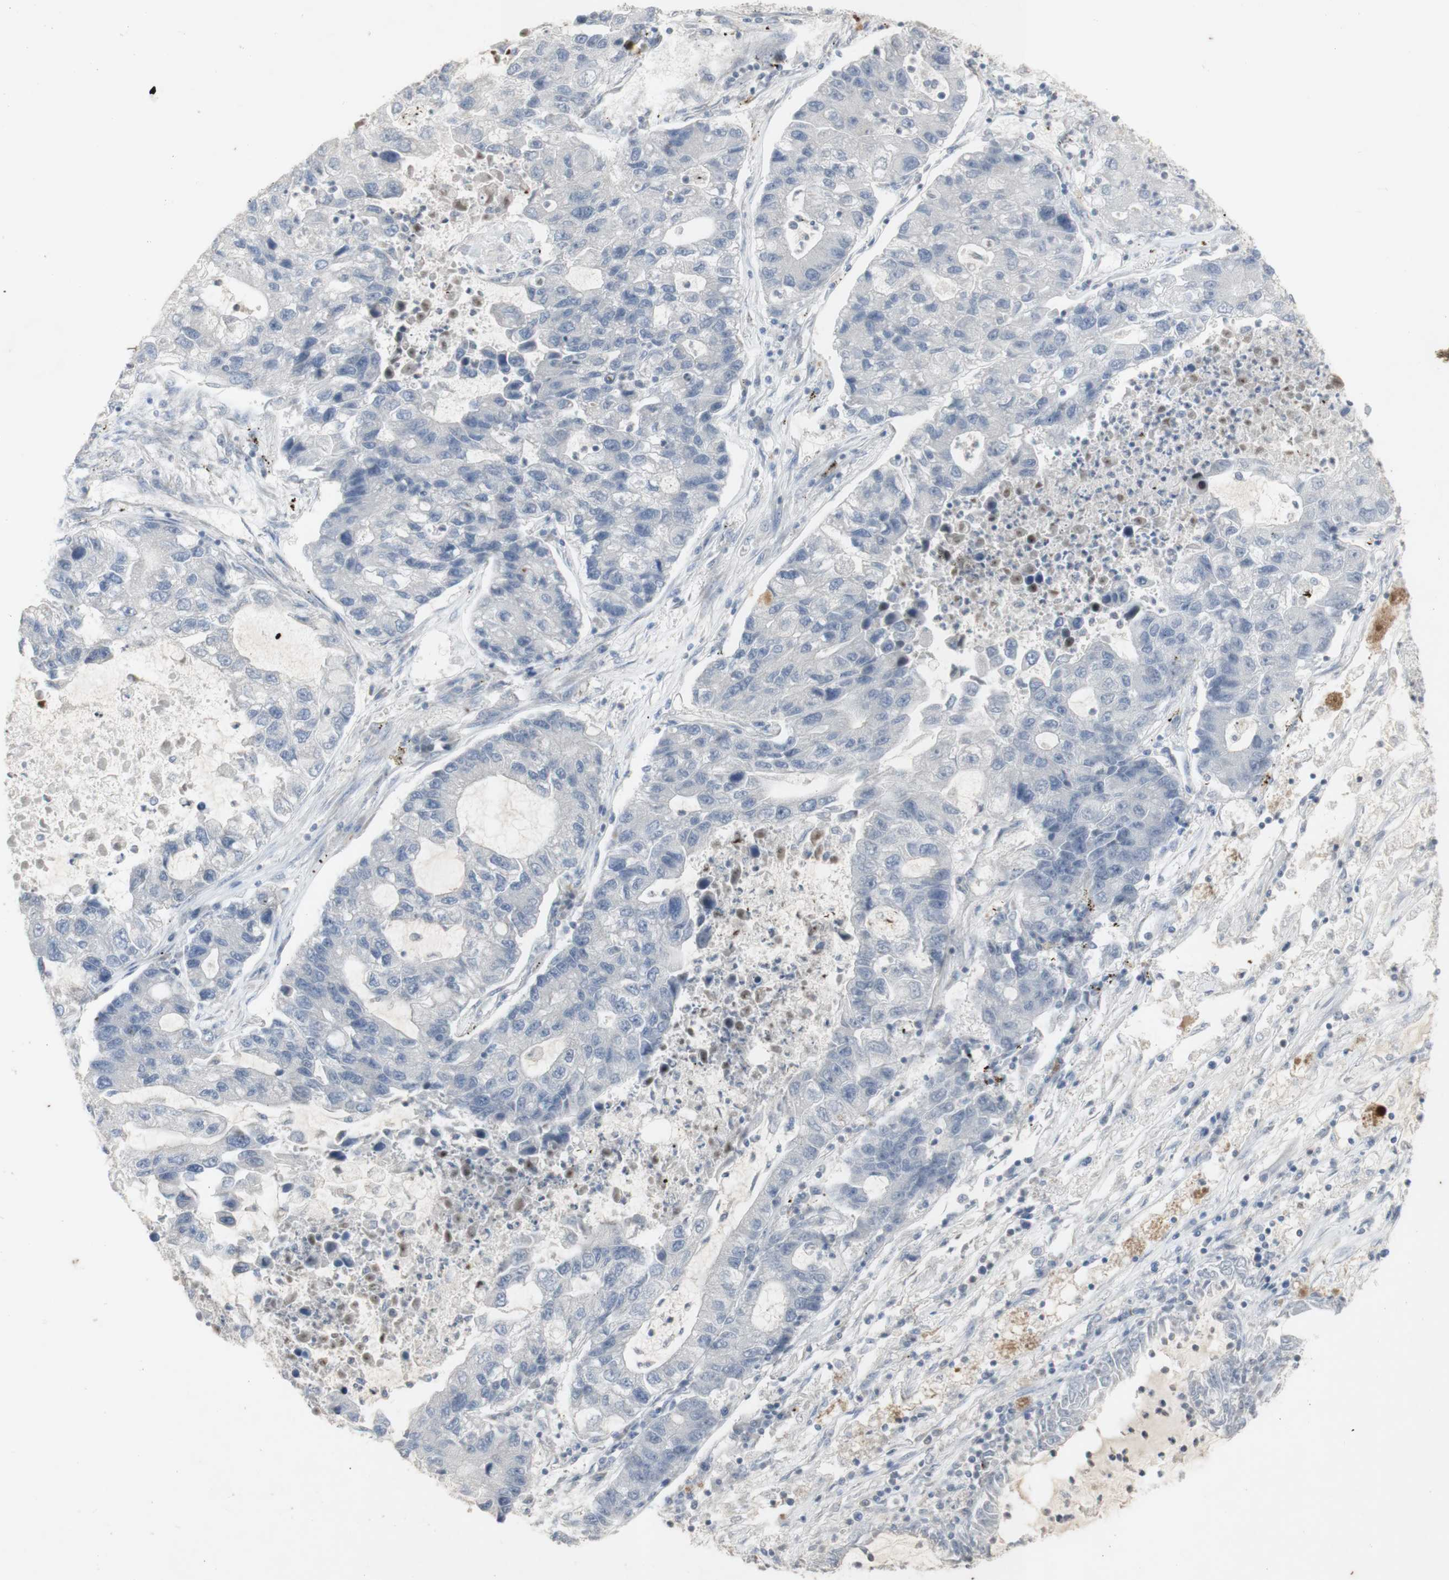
{"staining": {"intensity": "negative", "quantity": "none", "location": "none"}, "tissue": "lung cancer", "cell_type": "Tumor cells", "image_type": "cancer", "snomed": [{"axis": "morphology", "description": "Adenocarcinoma, NOS"}, {"axis": "topography", "description": "Lung"}], "caption": "This is a histopathology image of immunohistochemistry (IHC) staining of lung cancer (adenocarcinoma), which shows no expression in tumor cells.", "gene": "INS", "patient": {"sex": "female", "age": 51}}